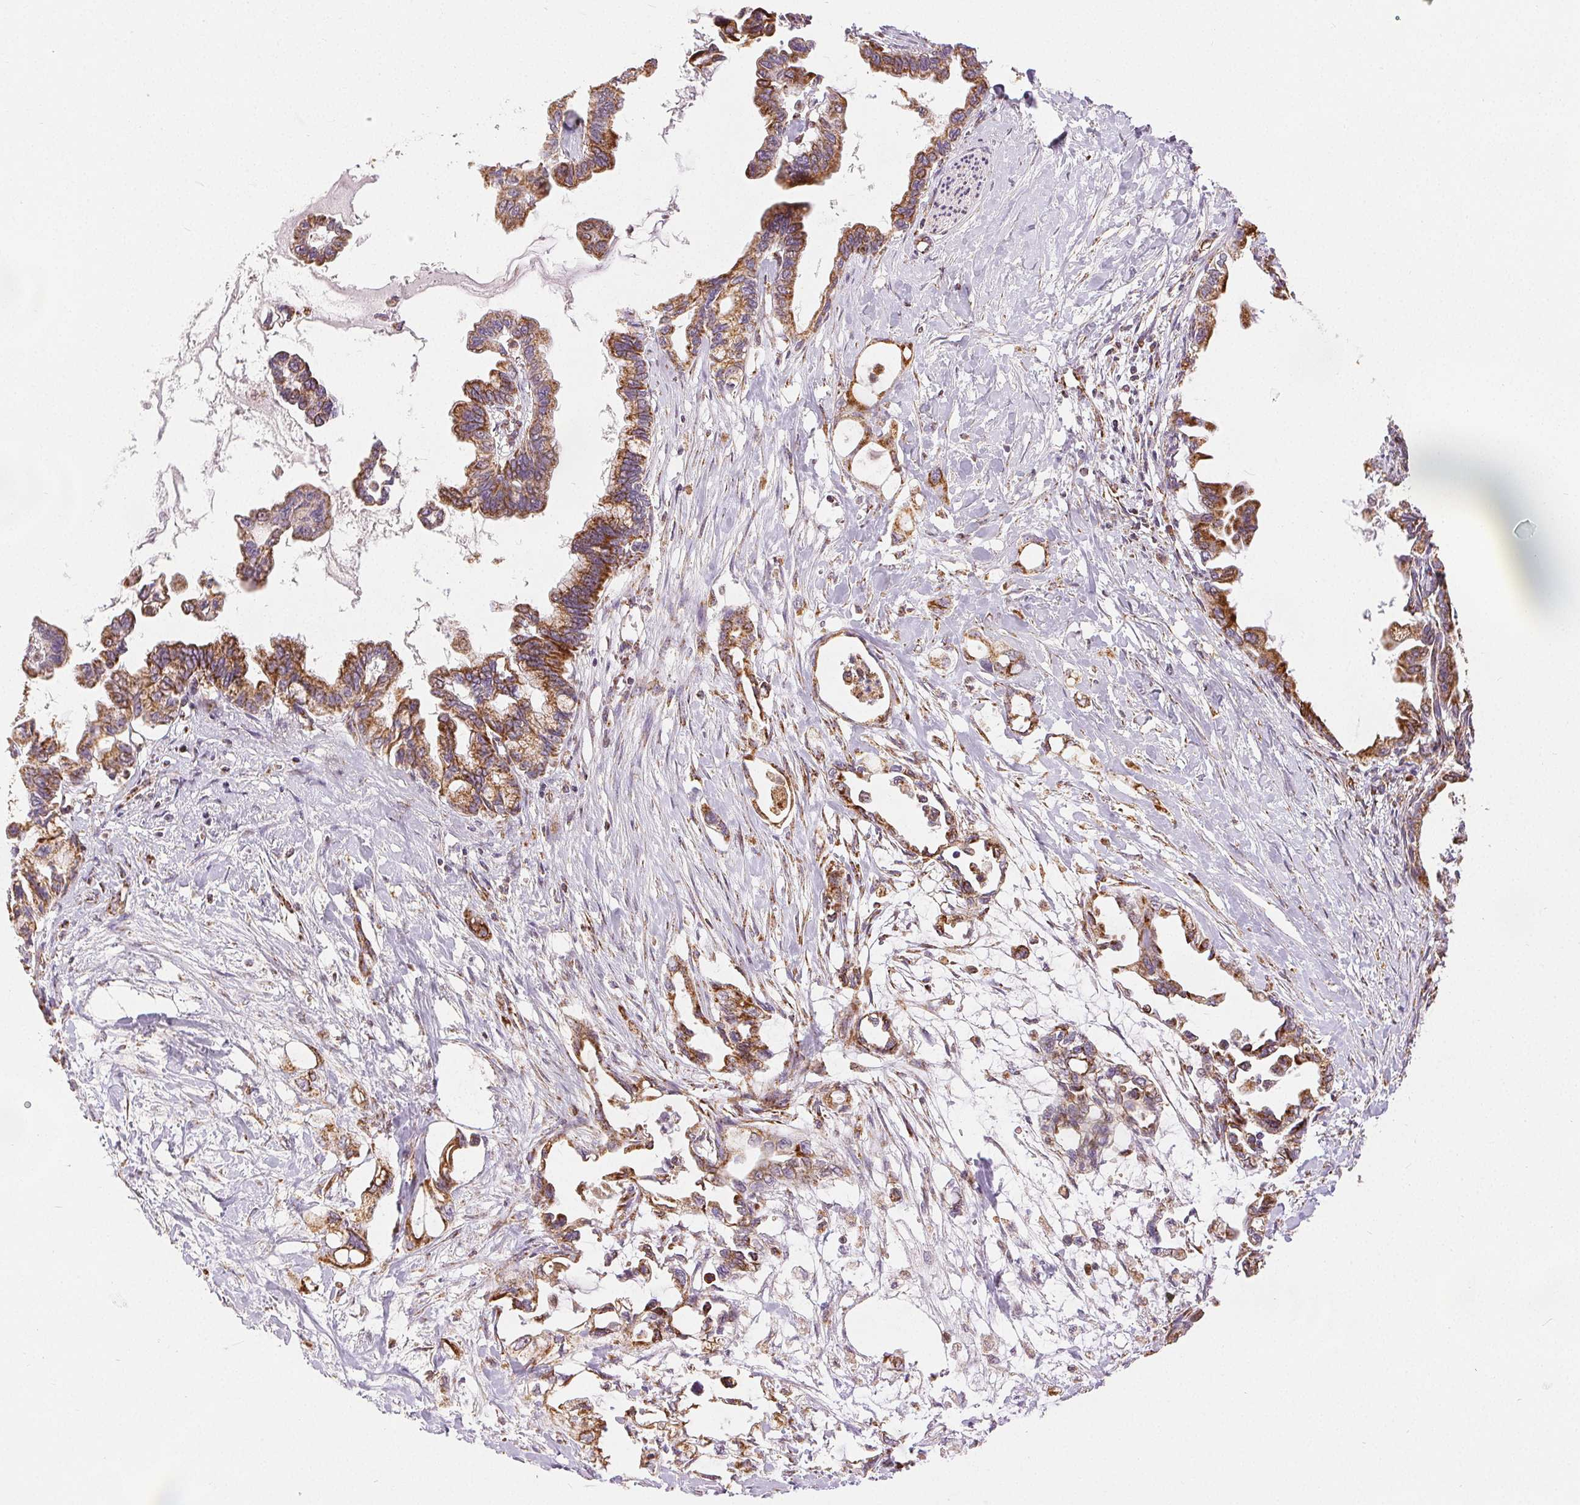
{"staining": {"intensity": "moderate", "quantity": ">75%", "location": "cytoplasmic/membranous"}, "tissue": "pancreatic cancer", "cell_type": "Tumor cells", "image_type": "cancer", "snomed": [{"axis": "morphology", "description": "Adenocarcinoma, NOS"}, {"axis": "topography", "description": "Pancreas"}], "caption": "The histopathology image exhibits staining of adenocarcinoma (pancreatic), revealing moderate cytoplasmic/membranous protein positivity (brown color) within tumor cells.", "gene": "SDHB", "patient": {"sex": "male", "age": 61}}